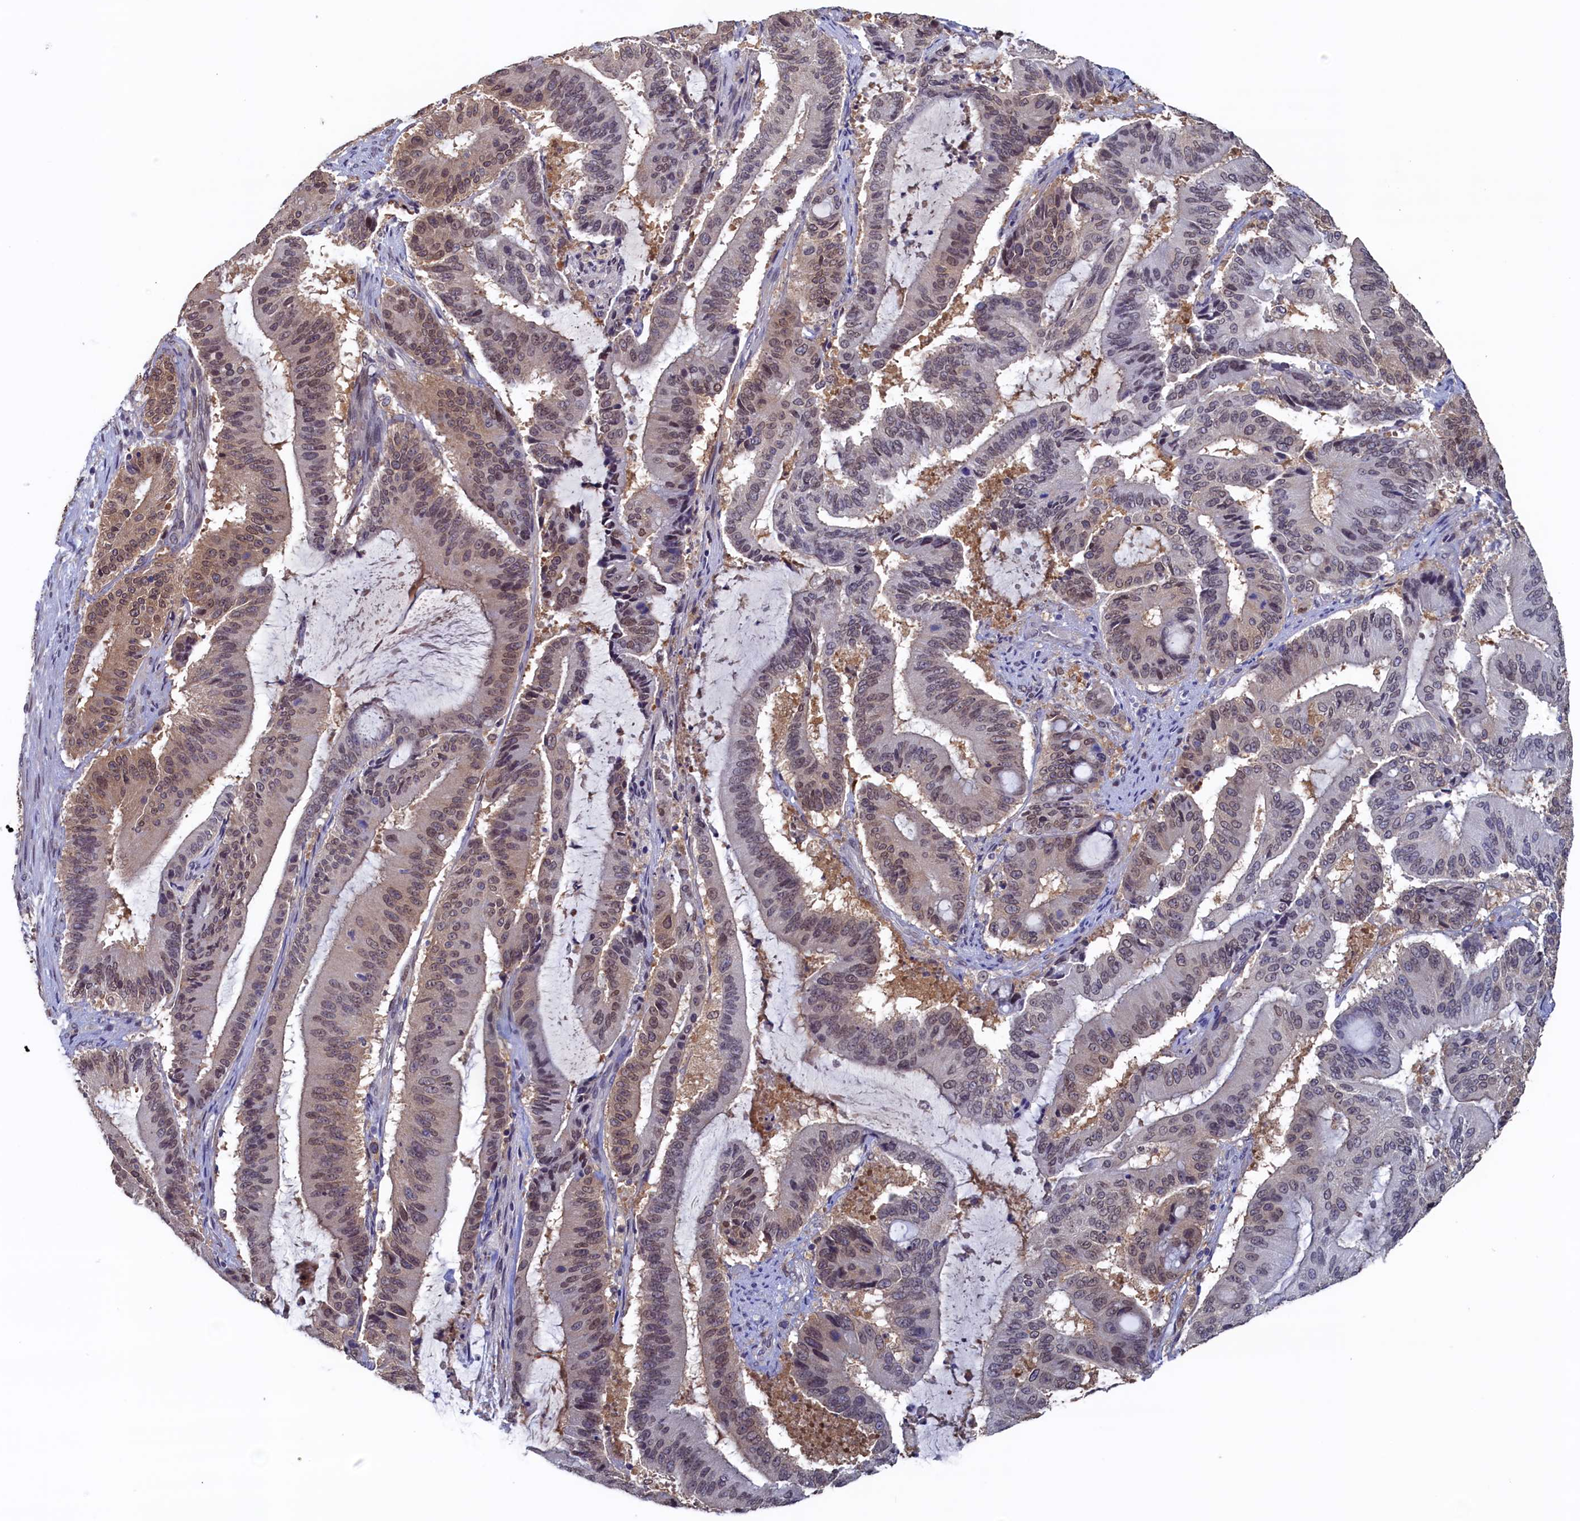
{"staining": {"intensity": "weak", "quantity": "25%-75%", "location": "cytoplasmic/membranous,nuclear"}, "tissue": "liver cancer", "cell_type": "Tumor cells", "image_type": "cancer", "snomed": [{"axis": "morphology", "description": "Normal tissue, NOS"}, {"axis": "morphology", "description": "Cholangiocarcinoma"}, {"axis": "topography", "description": "Liver"}, {"axis": "topography", "description": "Peripheral nerve tissue"}], "caption": "A low amount of weak cytoplasmic/membranous and nuclear expression is seen in approximately 25%-75% of tumor cells in liver cancer (cholangiocarcinoma) tissue.", "gene": "AHCY", "patient": {"sex": "female", "age": 73}}